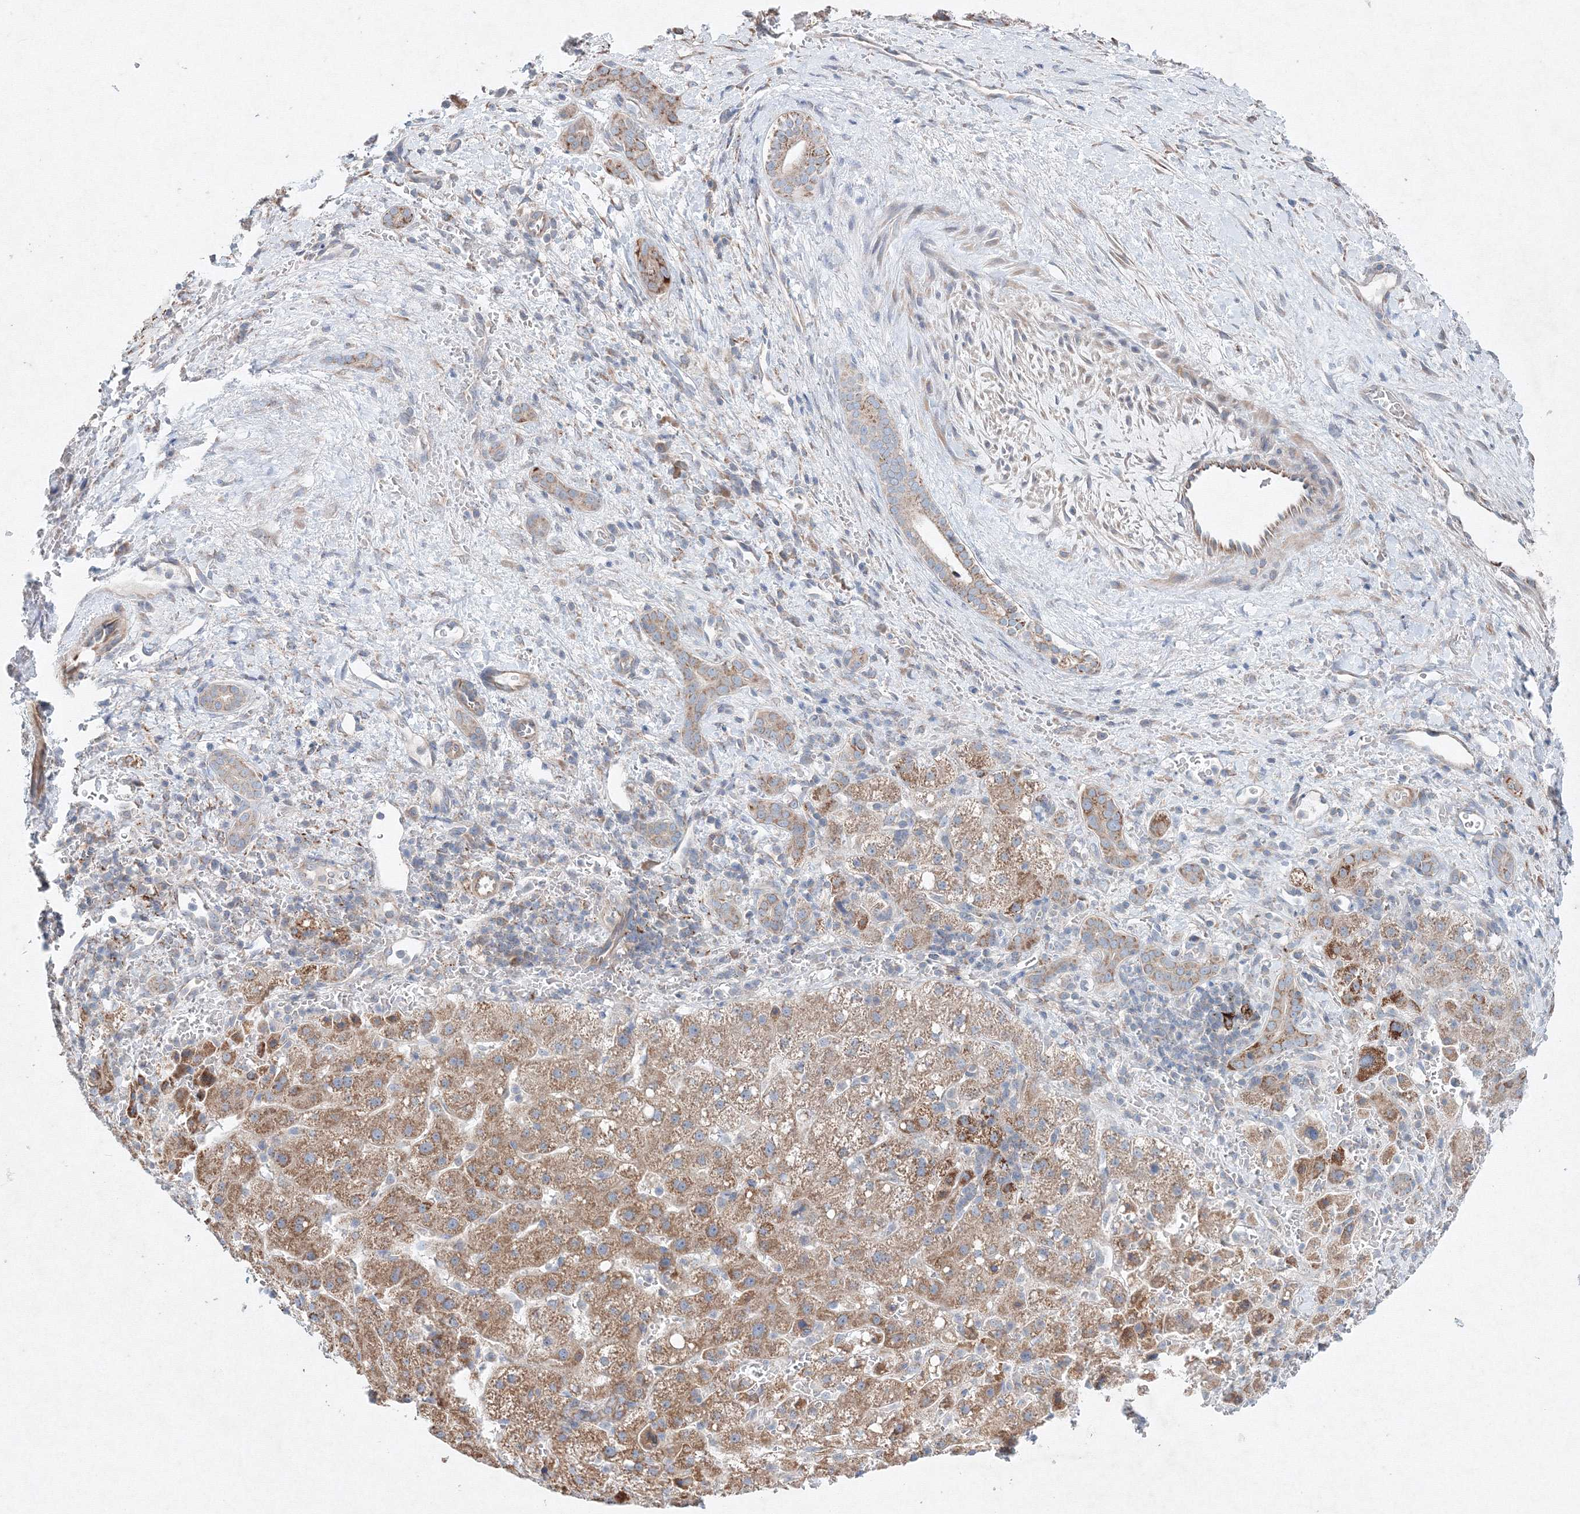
{"staining": {"intensity": "moderate", "quantity": ">75%", "location": "cytoplasmic/membranous"}, "tissue": "liver cancer", "cell_type": "Tumor cells", "image_type": "cancer", "snomed": [{"axis": "morphology", "description": "Carcinoma, Hepatocellular, NOS"}, {"axis": "topography", "description": "Liver"}], "caption": "Human liver hepatocellular carcinoma stained with a brown dye exhibits moderate cytoplasmic/membranous positive expression in about >75% of tumor cells.", "gene": "WDR49", "patient": {"sex": "male", "age": 57}}